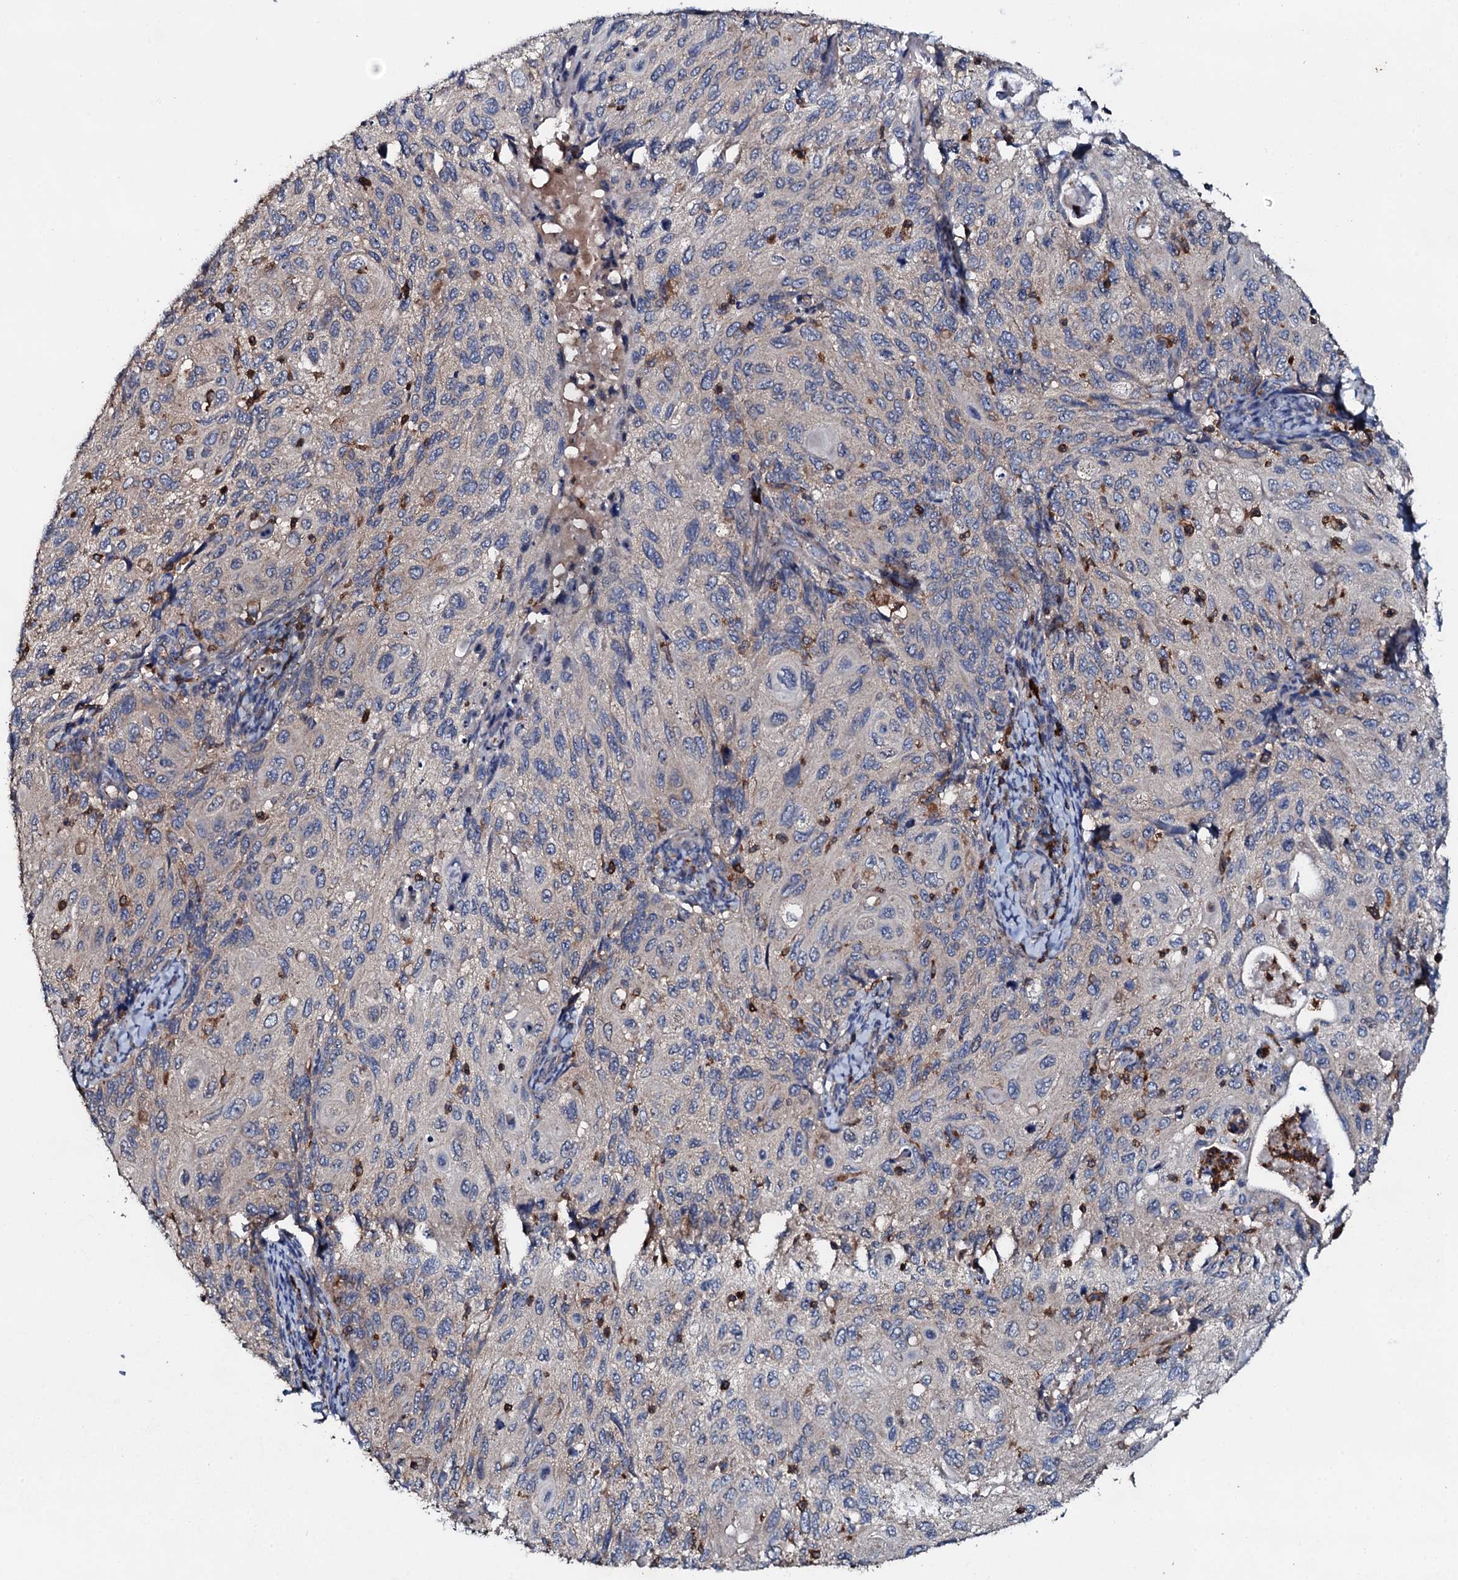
{"staining": {"intensity": "negative", "quantity": "none", "location": "none"}, "tissue": "cervical cancer", "cell_type": "Tumor cells", "image_type": "cancer", "snomed": [{"axis": "morphology", "description": "Squamous cell carcinoma, NOS"}, {"axis": "topography", "description": "Cervix"}], "caption": "This is a image of immunohistochemistry (IHC) staining of cervical cancer, which shows no staining in tumor cells.", "gene": "GRK2", "patient": {"sex": "female", "age": 70}}